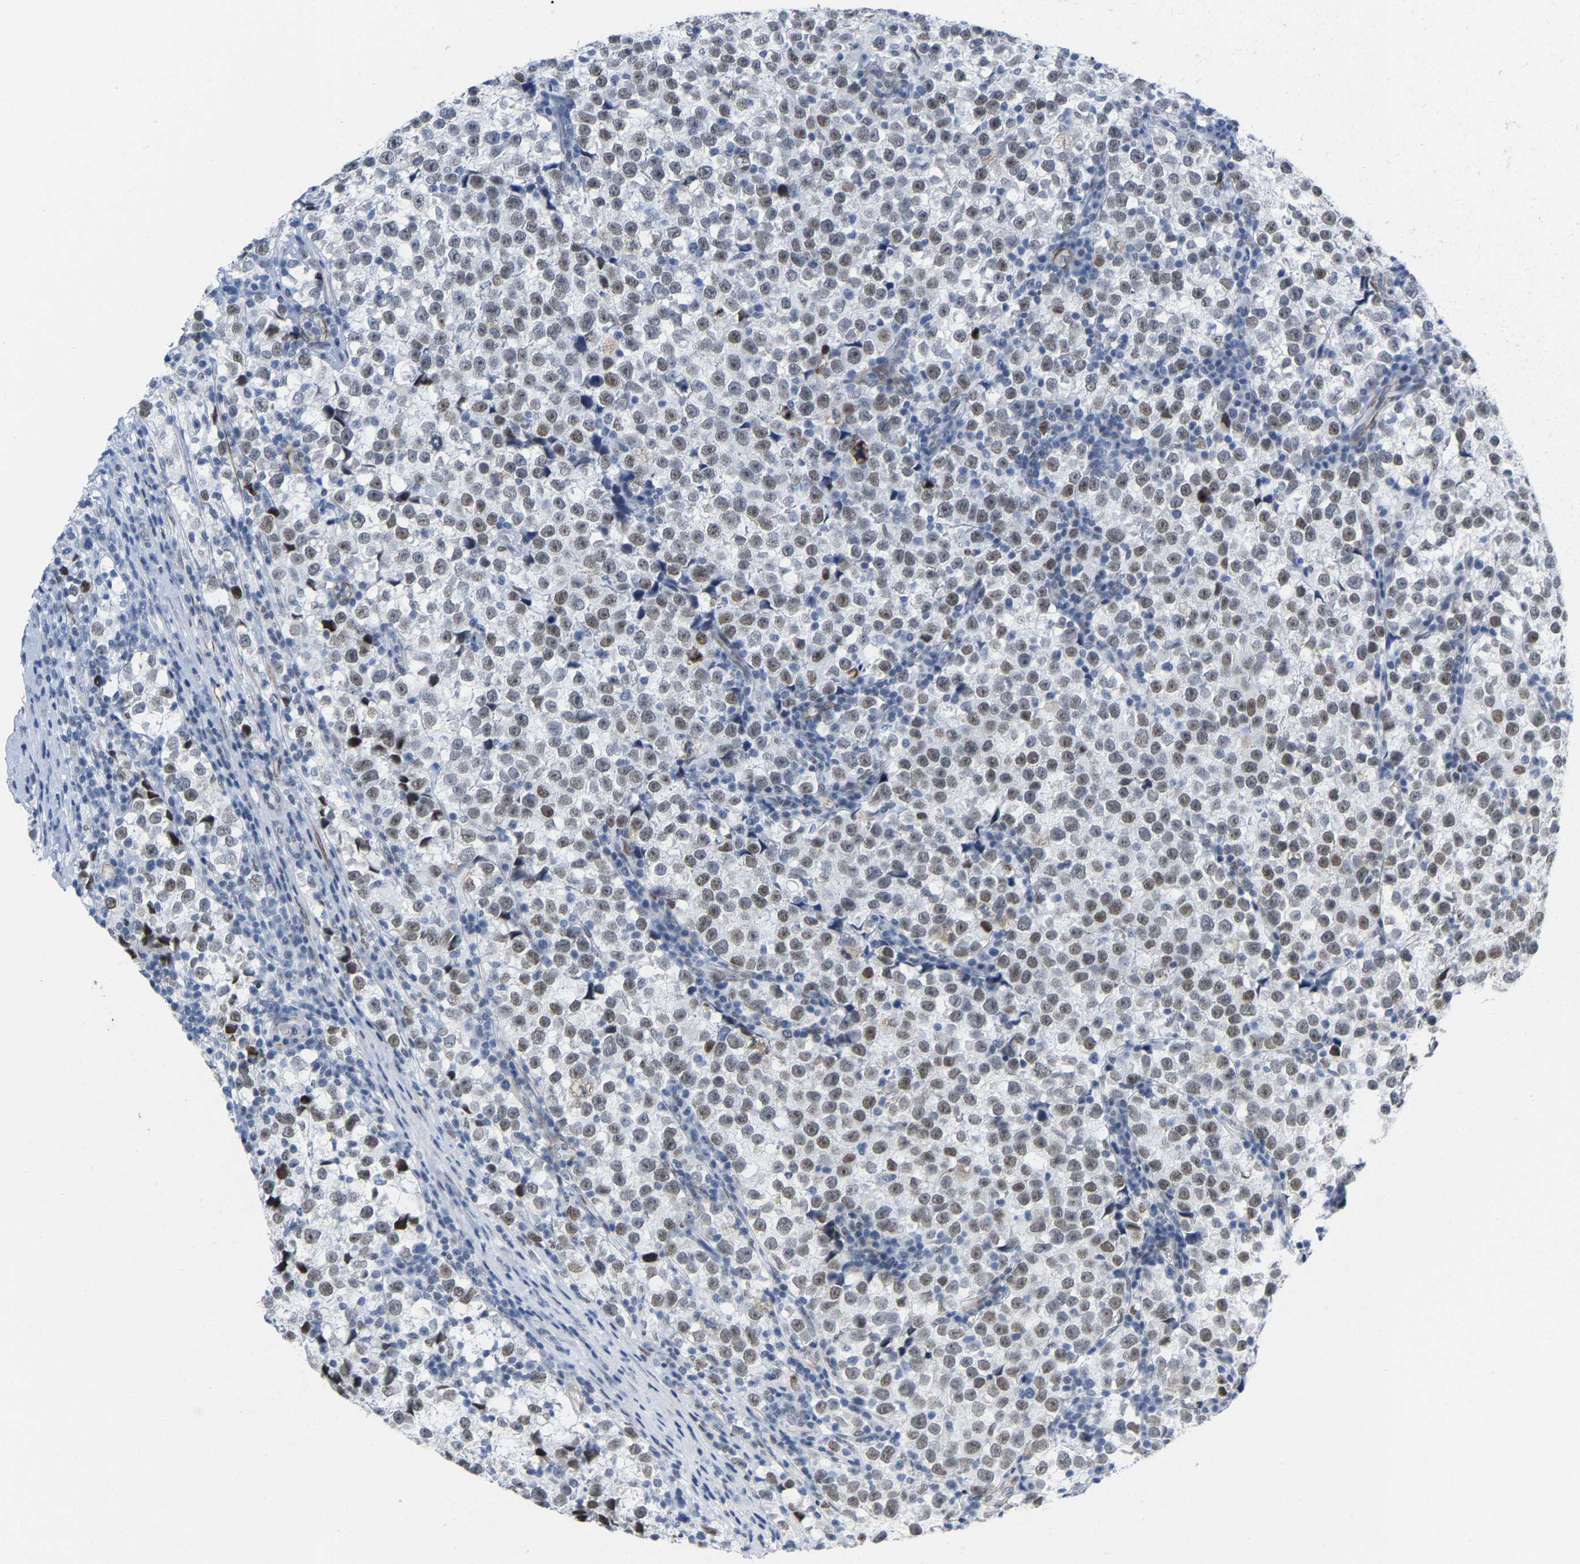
{"staining": {"intensity": "weak", "quantity": ">75%", "location": "nuclear"}, "tissue": "testis cancer", "cell_type": "Tumor cells", "image_type": "cancer", "snomed": [{"axis": "morphology", "description": "Normal tissue, NOS"}, {"axis": "morphology", "description": "Seminoma, NOS"}, {"axis": "topography", "description": "Testis"}], "caption": "Testis cancer stained with a protein marker reveals weak staining in tumor cells.", "gene": "FAM180A", "patient": {"sex": "male", "age": 43}}